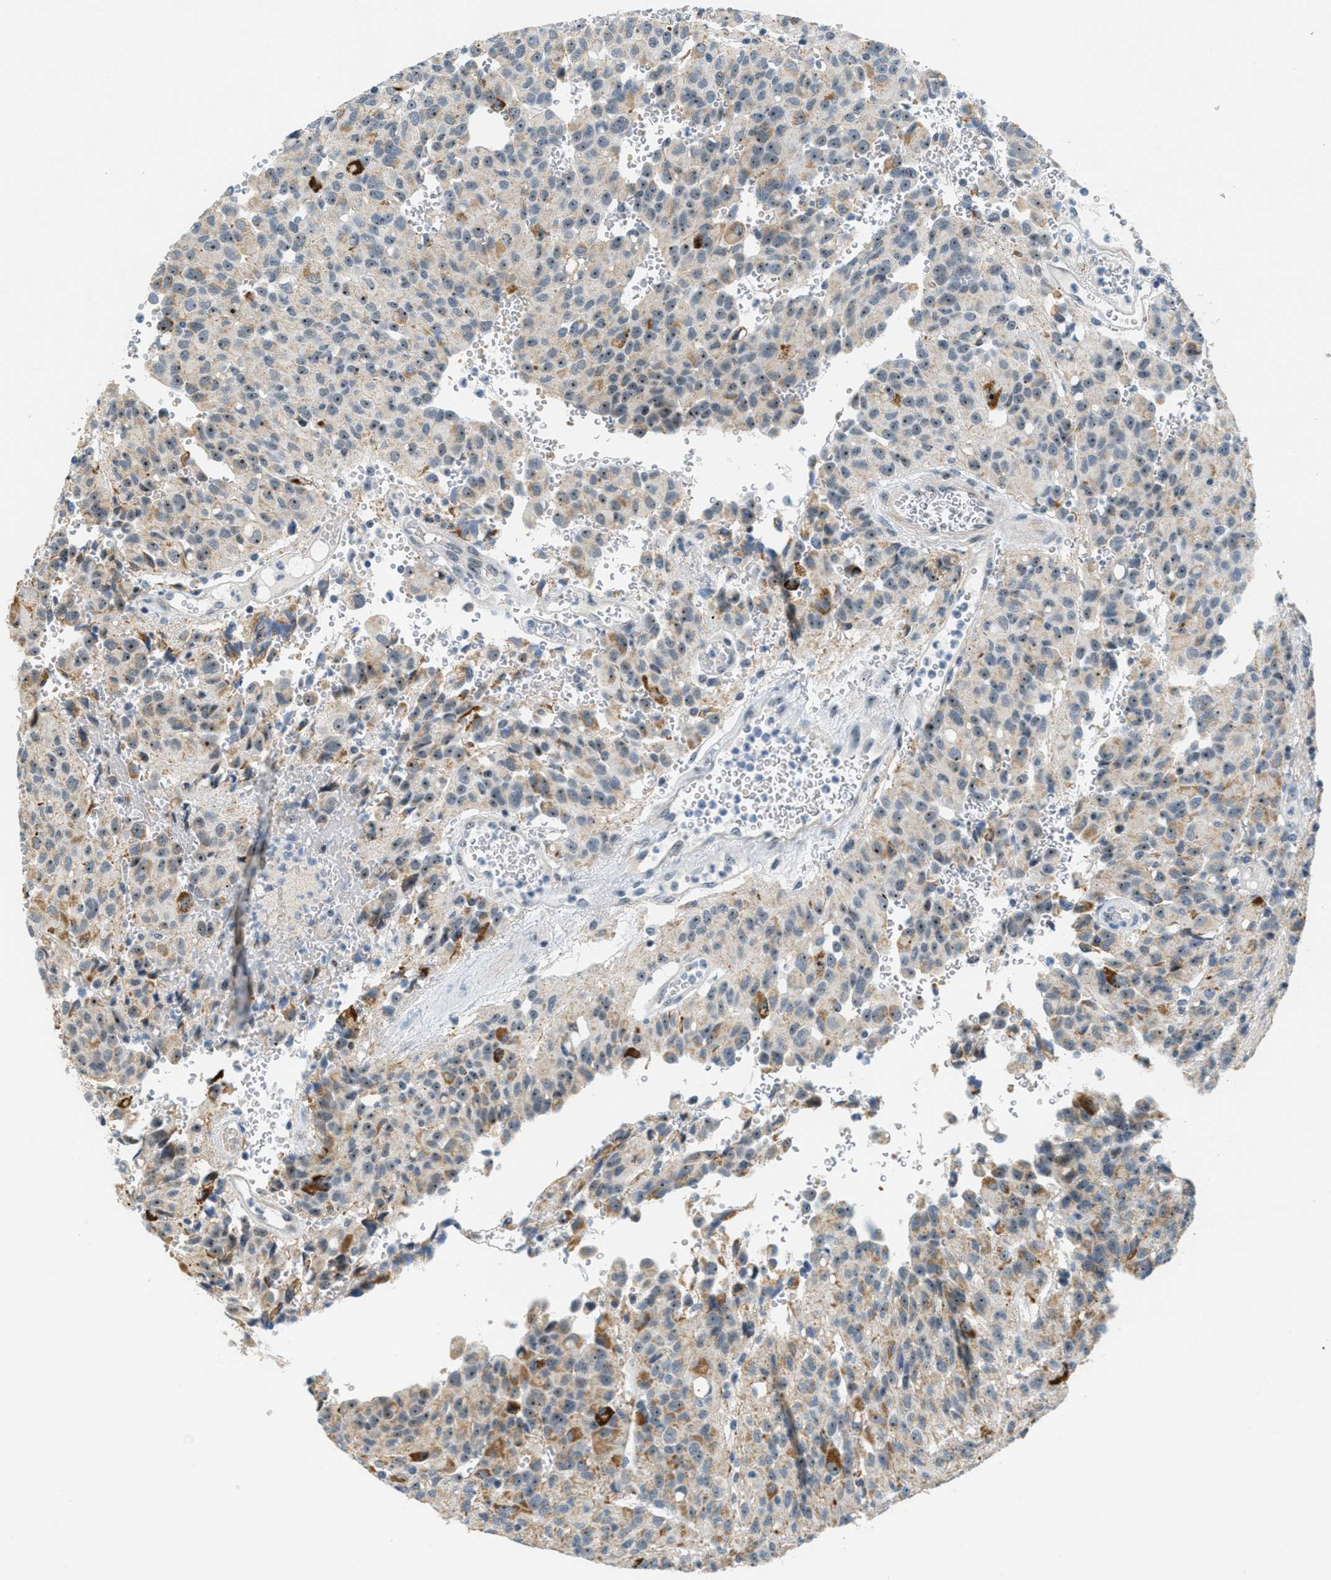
{"staining": {"intensity": "moderate", "quantity": "25%-75%", "location": "cytoplasmic/membranous,nuclear"}, "tissue": "glioma", "cell_type": "Tumor cells", "image_type": "cancer", "snomed": [{"axis": "morphology", "description": "Glioma, malignant, High grade"}, {"axis": "topography", "description": "Brain"}], "caption": "Tumor cells display moderate cytoplasmic/membranous and nuclear staining in about 25%-75% of cells in malignant high-grade glioma. The protein is stained brown, and the nuclei are stained in blue (DAB (3,3'-diaminobenzidine) IHC with brightfield microscopy, high magnification).", "gene": "DDX47", "patient": {"sex": "male", "age": 32}}